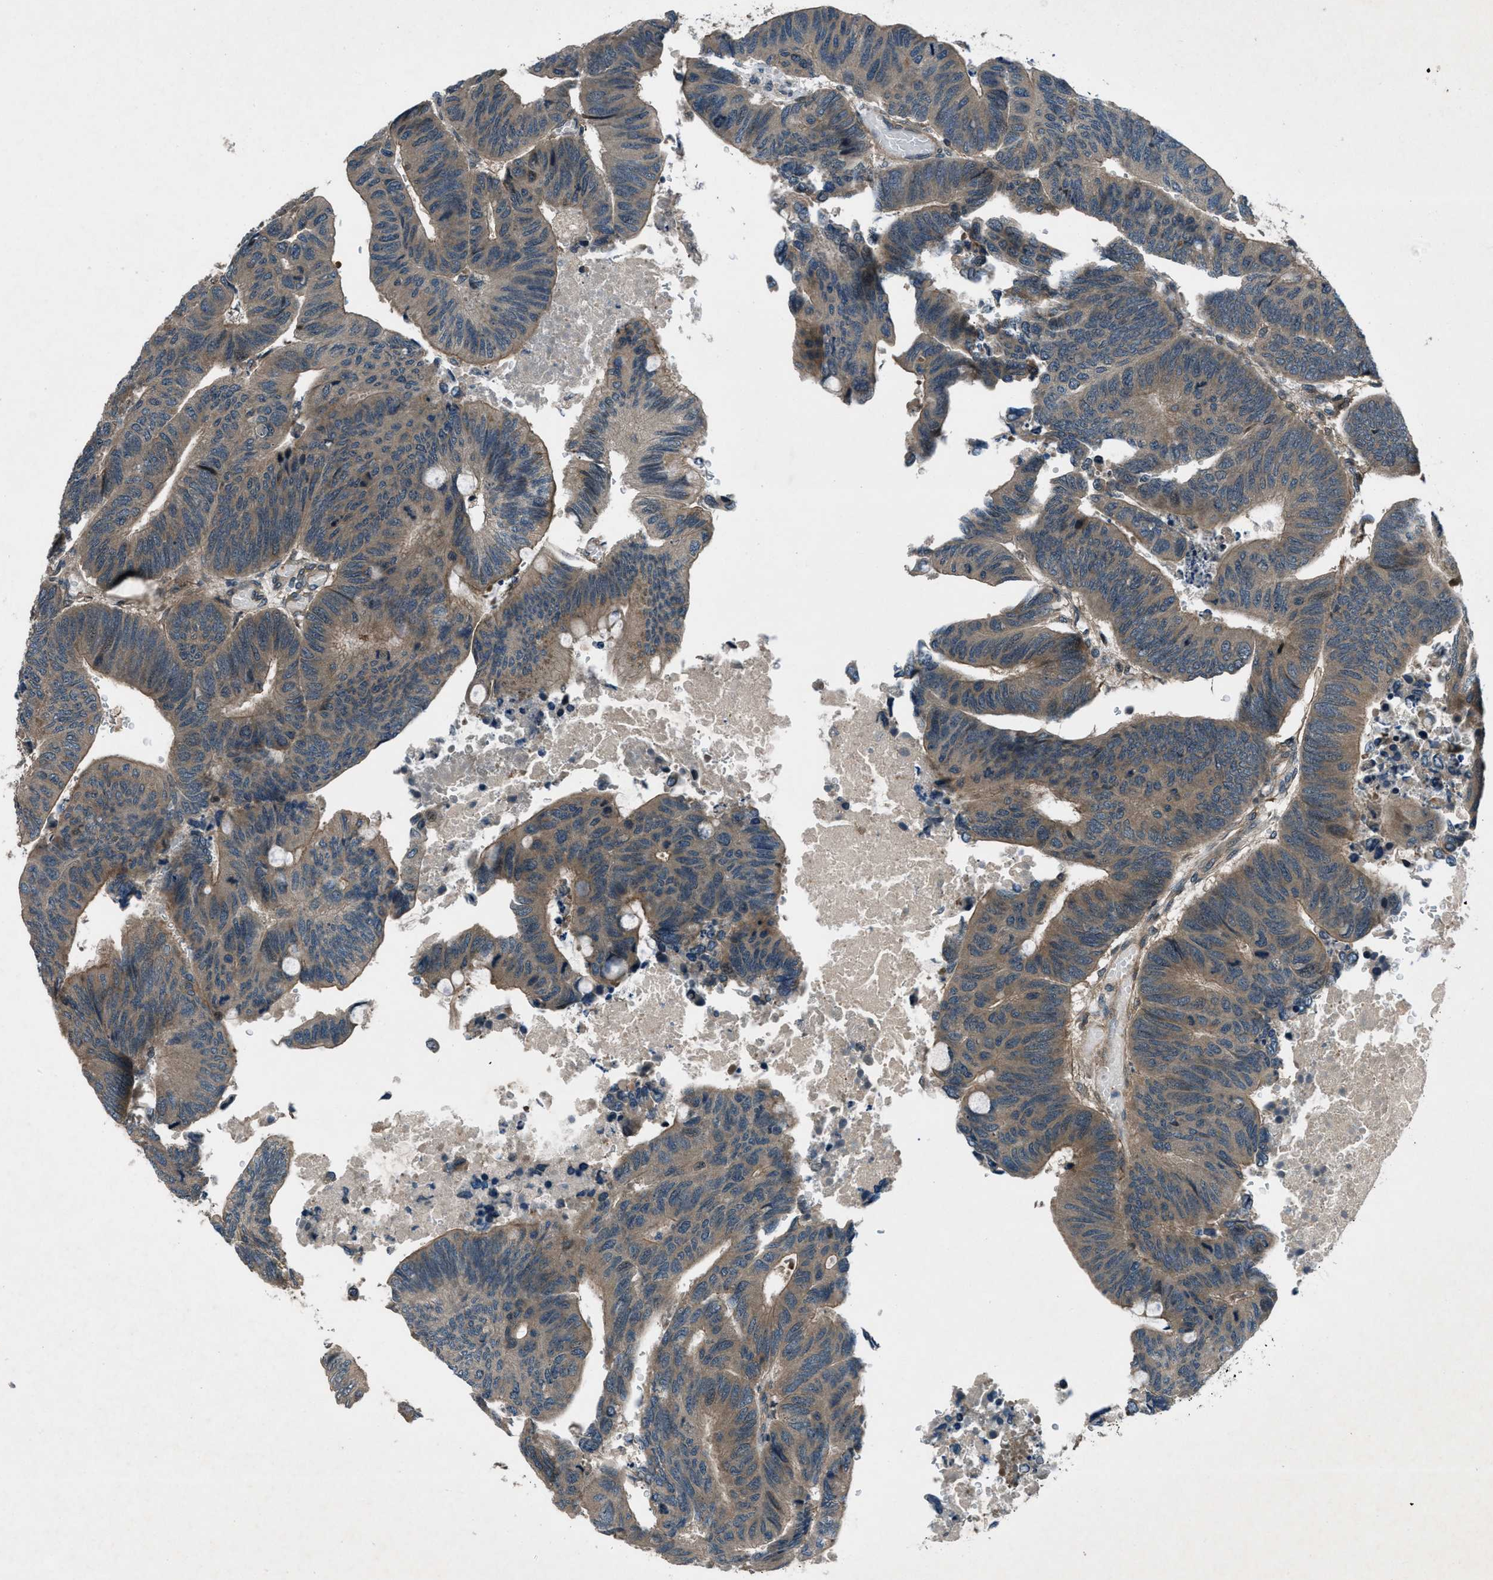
{"staining": {"intensity": "moderate", "quantity": ">75%", "location": "cytoplasmic/membranous"}, "tissue": "colorectal cancer", "cell_type": "Tumor cells", "image_type": "cancer", "snomed": [{"axis": "morphology", "description": "Normal tissue, NOS"}, {"axis": "morphology", "description": "Adenocarcinoma, NOS"}, {"axis": "topography", "description": "Rectum"}, {"axis": "topography", "description": "Peripheral nerve tissue"}], "caption": "Immunohistochemistry (IHC) micrograph of neoplastic tissue: human colorectal adenocarcinoma stained using immunohistochemistry reveals medium levels of moderate protein expression localized specifically in the cytoplasmic/membranous of tumor cells, appearing as a cytoplasmic/membranous brown color.", "gene": "EPSTI1", "patient": {"sex": "male", "age": 92}}